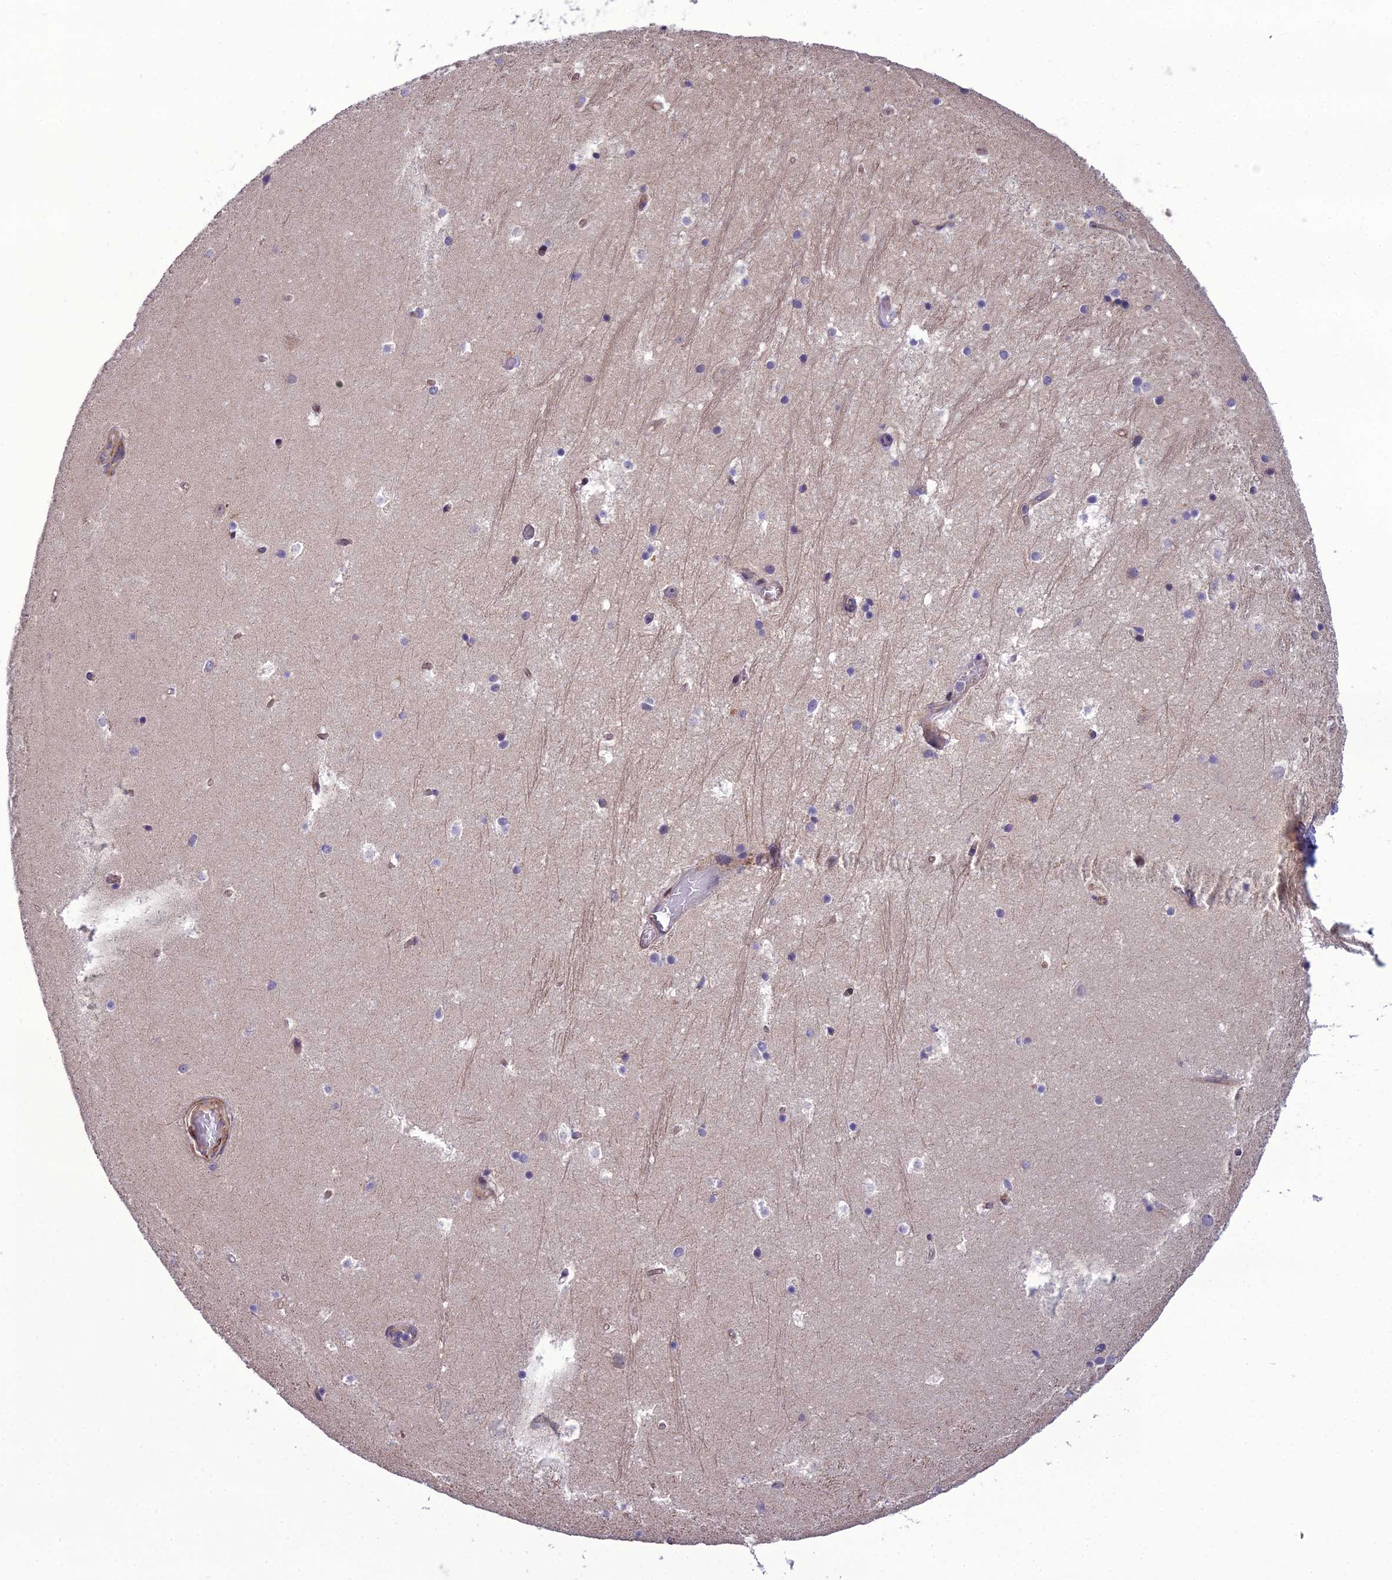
{"staining": {"intensity": "negative", "quantity": "none", "location": "none"}, "tissue": "hippocampus", "cell_type": "Glial cells", "image_type": "normal", "snomed": [{"axis": "morphology", "description": "Normal tissue, NOS"}, {"axis": "topography", "description": "Hippocampus"}], "caption": "Micrograph shows no protein expression in glial cells of unremarkable hippocampus. Brightfield microscopy of immunohistochemistry (IHC) stained with DAB (brown) and hematoxylin (blue), captured at high magnification.", "gene": "NODAL", "patient": {"sex": "female", "age": 52}}